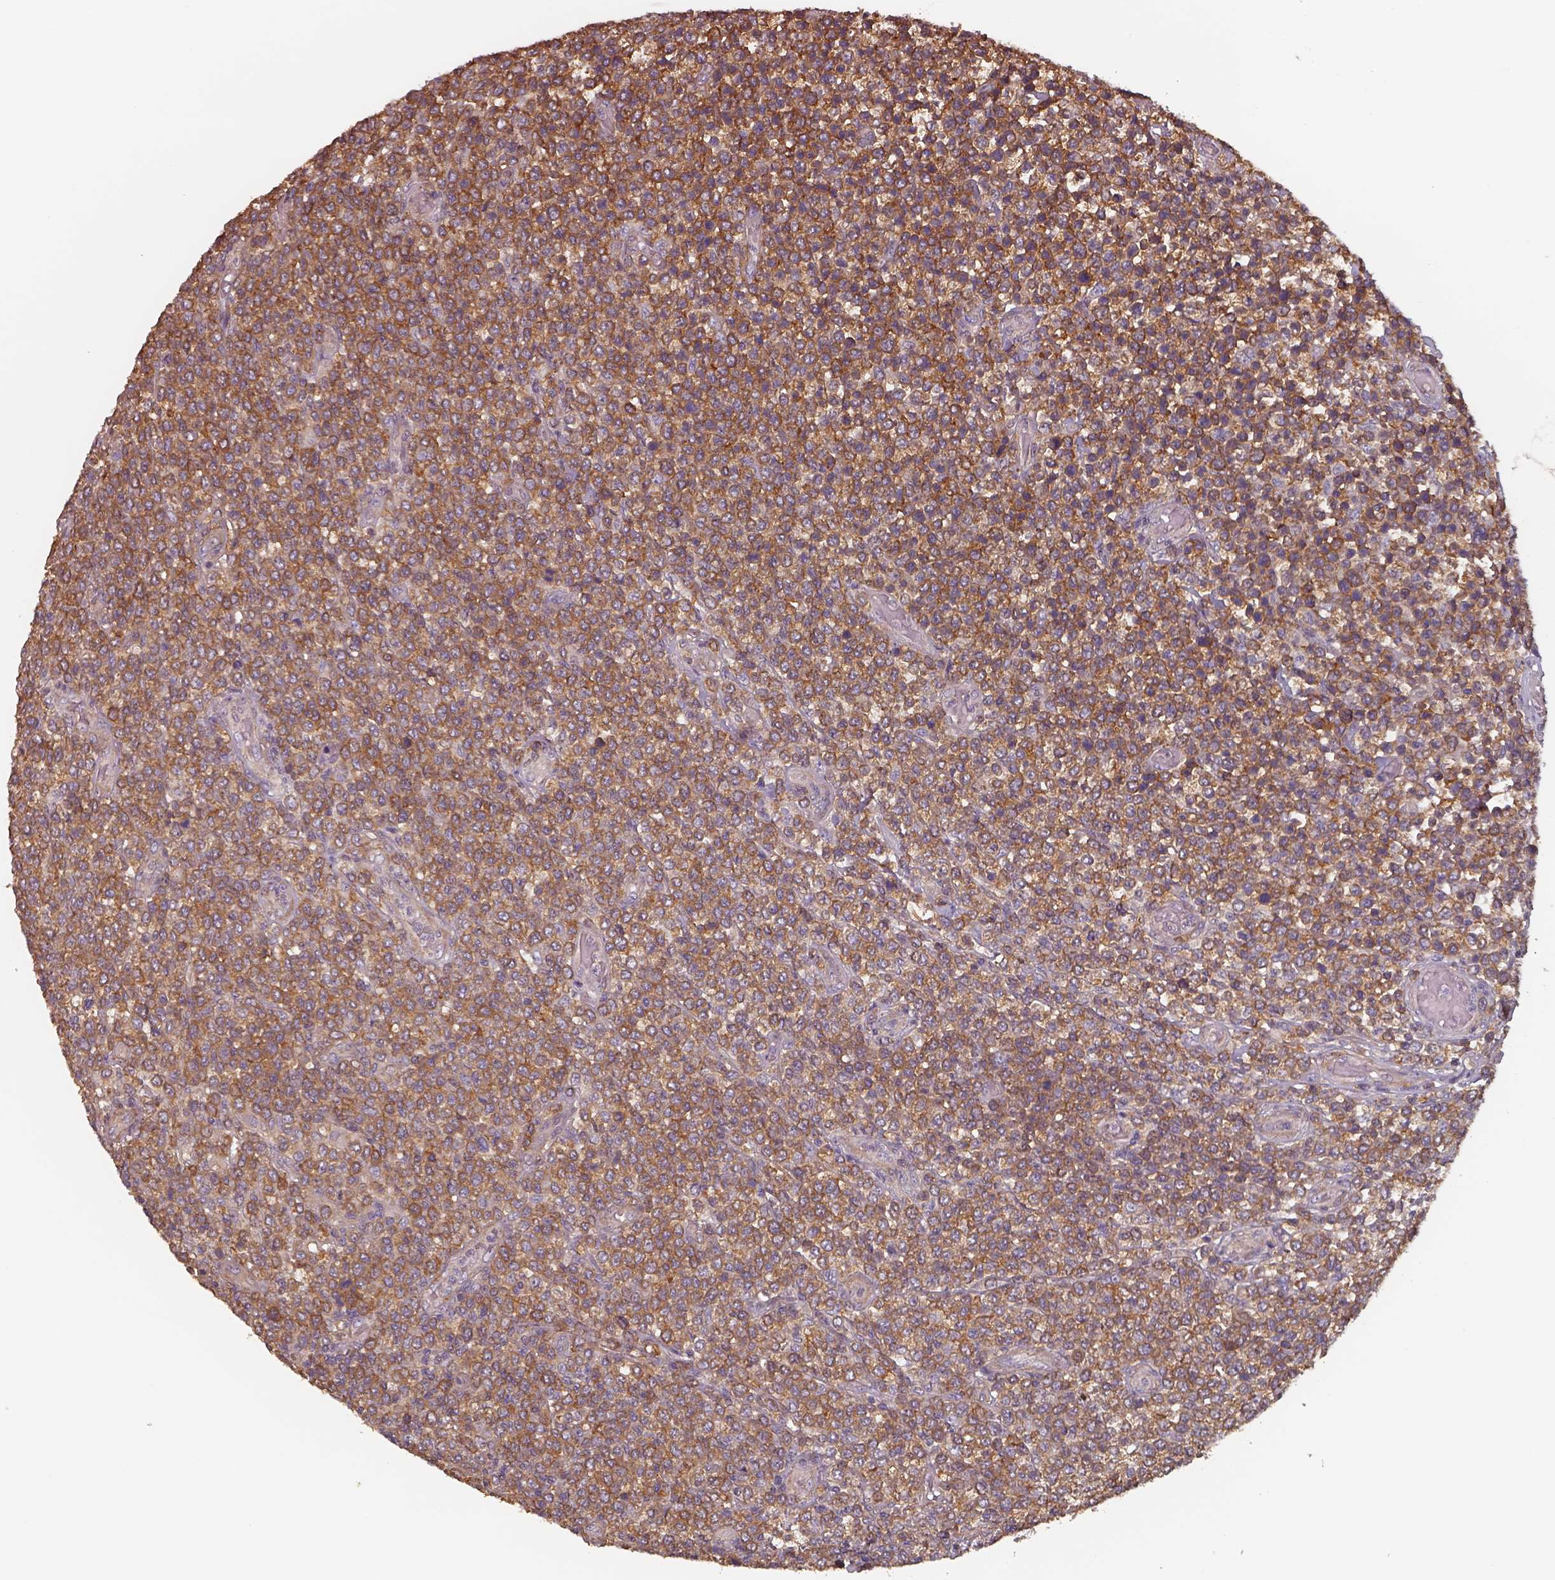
{"staining": {"intensity": "moderate", "quantity": ">75%", "location": "cytoplasmic/membranous"}, "tissue": "lymphoma", "cell_type": "Tumor cells", "image_type": "cancer", "snomed": [{"axis": "morphology", "description": "Malignant lymphoma, non-Hodgkin's type, High grade"}, {"axis": "topography", "description": "Soft tissue"}], "caption": "Tumor cells reveal medium levels of moderate cytoplasmic/membranous expression in approximately >75% of cells in human lymphoma.", "gene": "ISYNA1", "patient": {"sex": "female", "age": 56}}